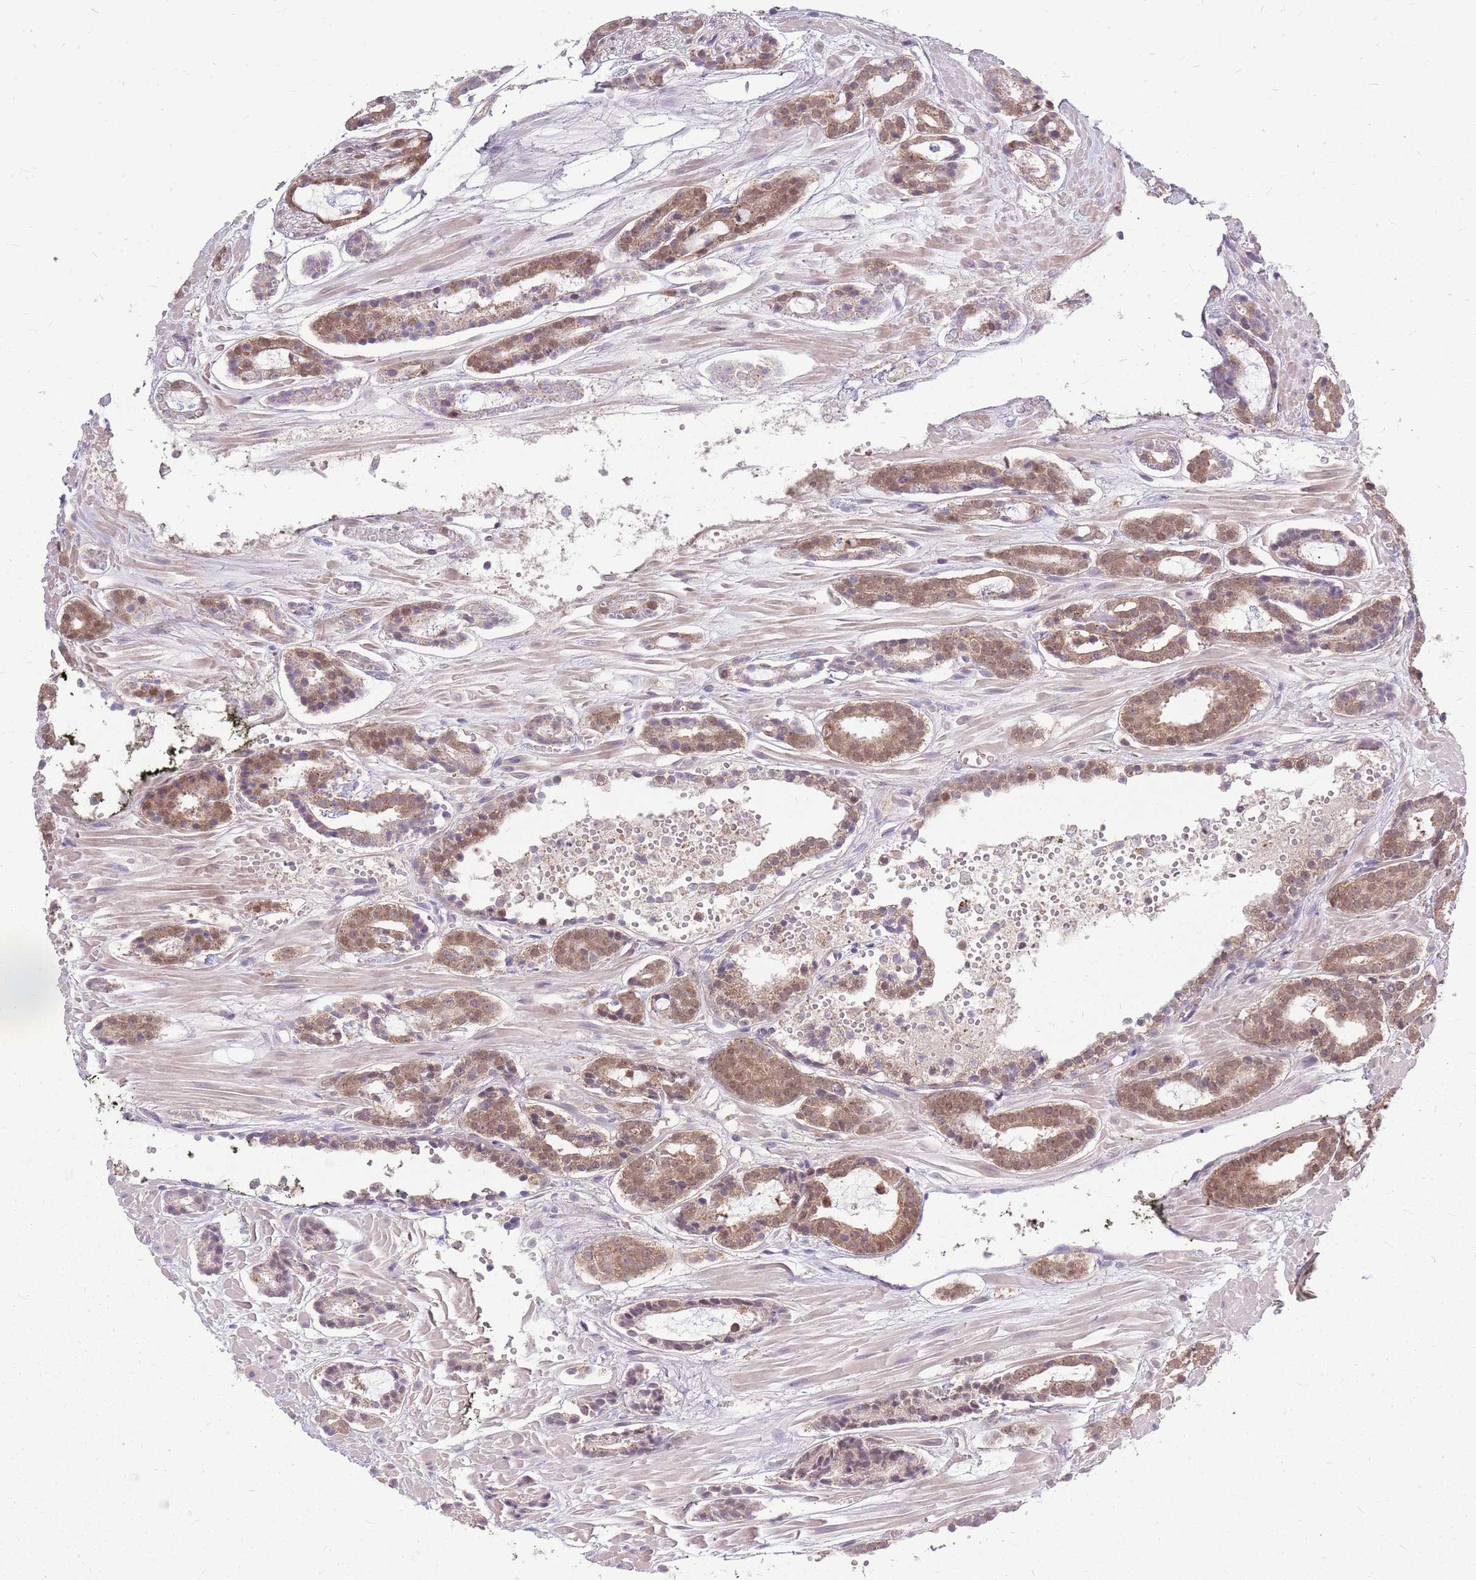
{"staining": {"intensity": "moderate", "quantity": "25%-75%", "location": "cytoplasmic/membranous,nuclear"}, "tissue": "prostate cancer", "cell_type": "Tumor cells", "image_type": "cancer", "snomed": [{"axis": "morphology", "description": "Adenocarcinoma, High grade"}, {"axis": "topography", "description": "Prostate"}], "caption": "A medium amount of moderate cytoplasmic/membranous and nuclear expression is present in approximately 25%-75% of tumor cells in high-grade adenocarcinoma (prostate) tissue.", "gene": "PPP1R27", "patient": {"sex": "male", "age": 71}}